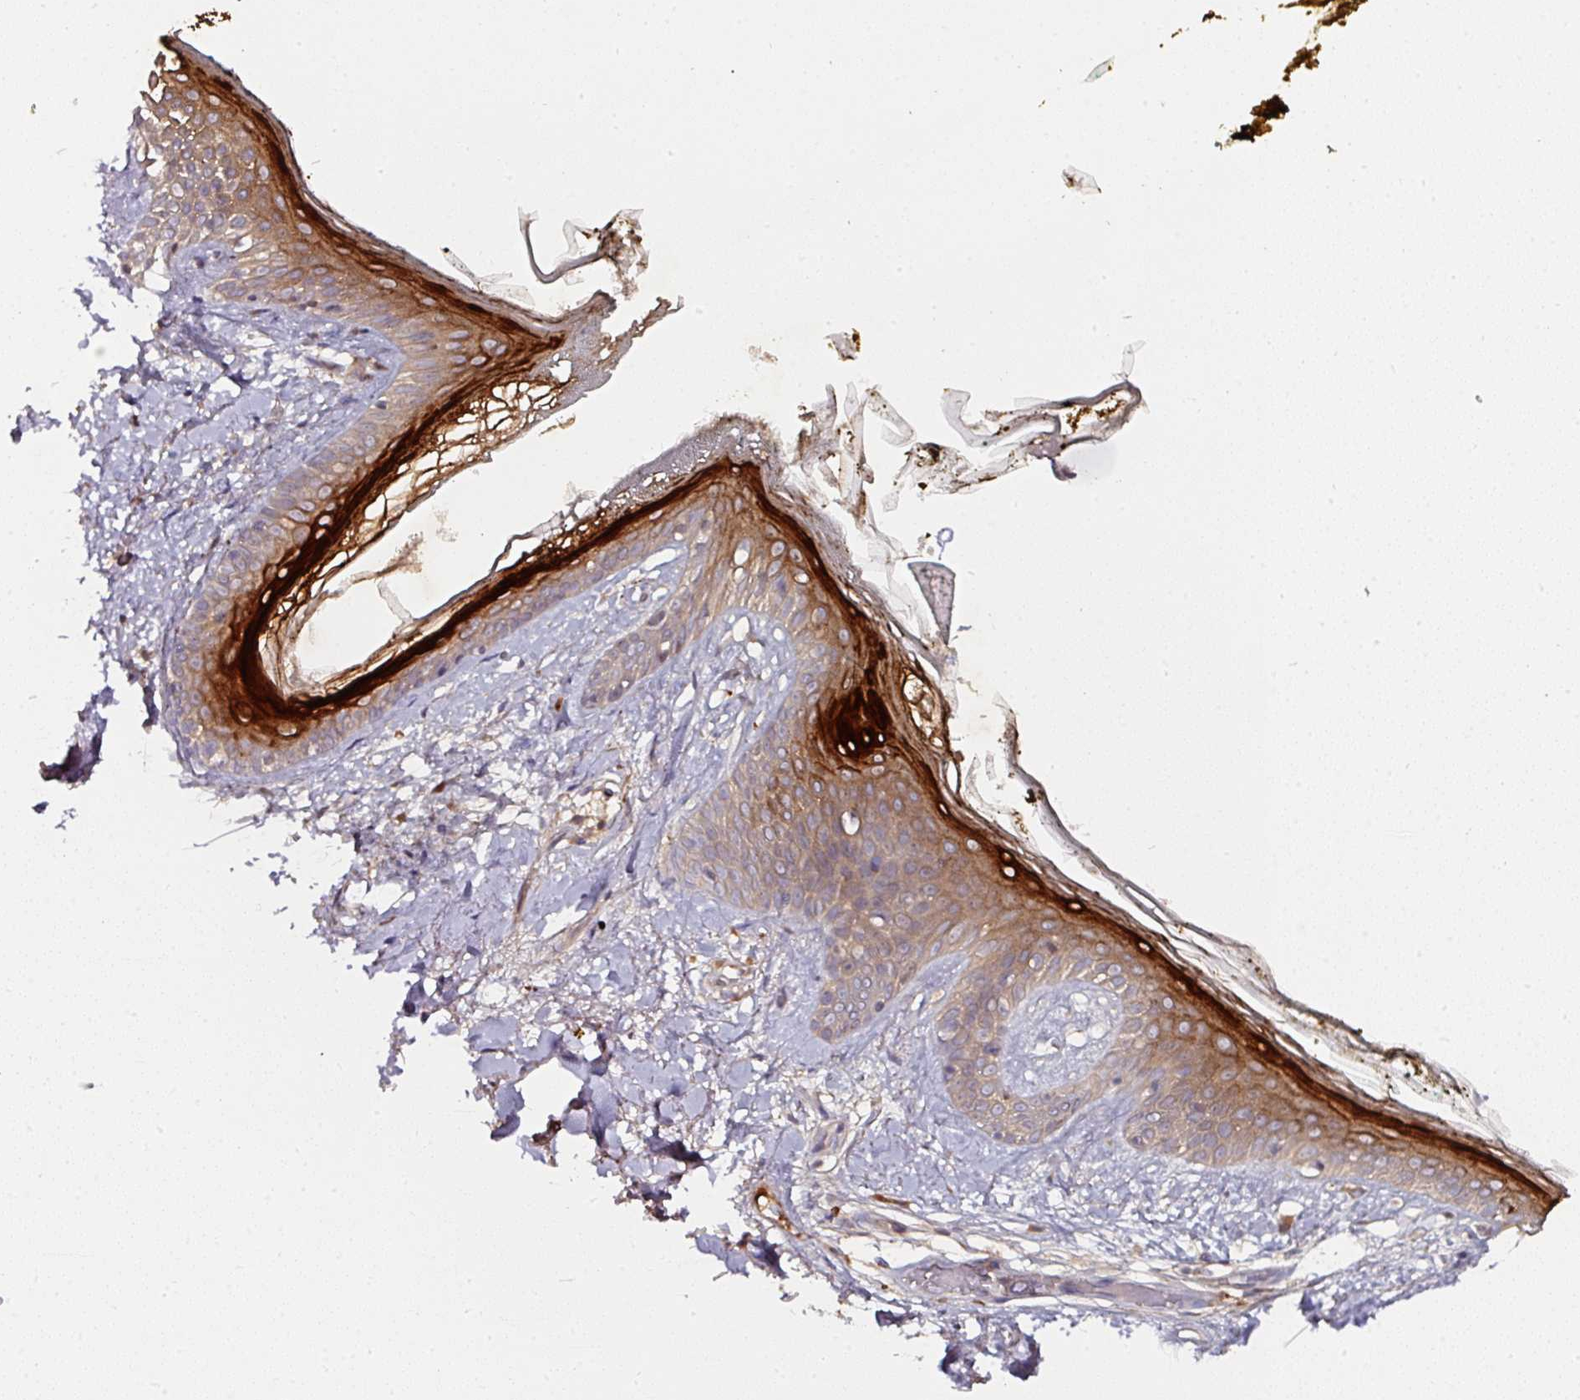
{"staining": {"intensity": "weak", "quantity": ">75%", "location": "cytoplasmic/membranous"}, "tissue": "skin", "cell_type": "Fibroblasts", "image_type": "normal", "snomed": [{"axis": "morphology", "description": "Normal tissue, NOS"}, {"axis": "topography", "description": "Skin"}], "caption": "Immunohistochemistry (IHC) (DAB) staining of benign human skin exhibits weak cytoplasmic/membranous protein expression in about >75% of fibroblasts. Ihc stains the protein of interest in brown and the nuclei are stained blue.", "gene": "CTDSP2", "patient": {"sex": "female", "age": 34}}